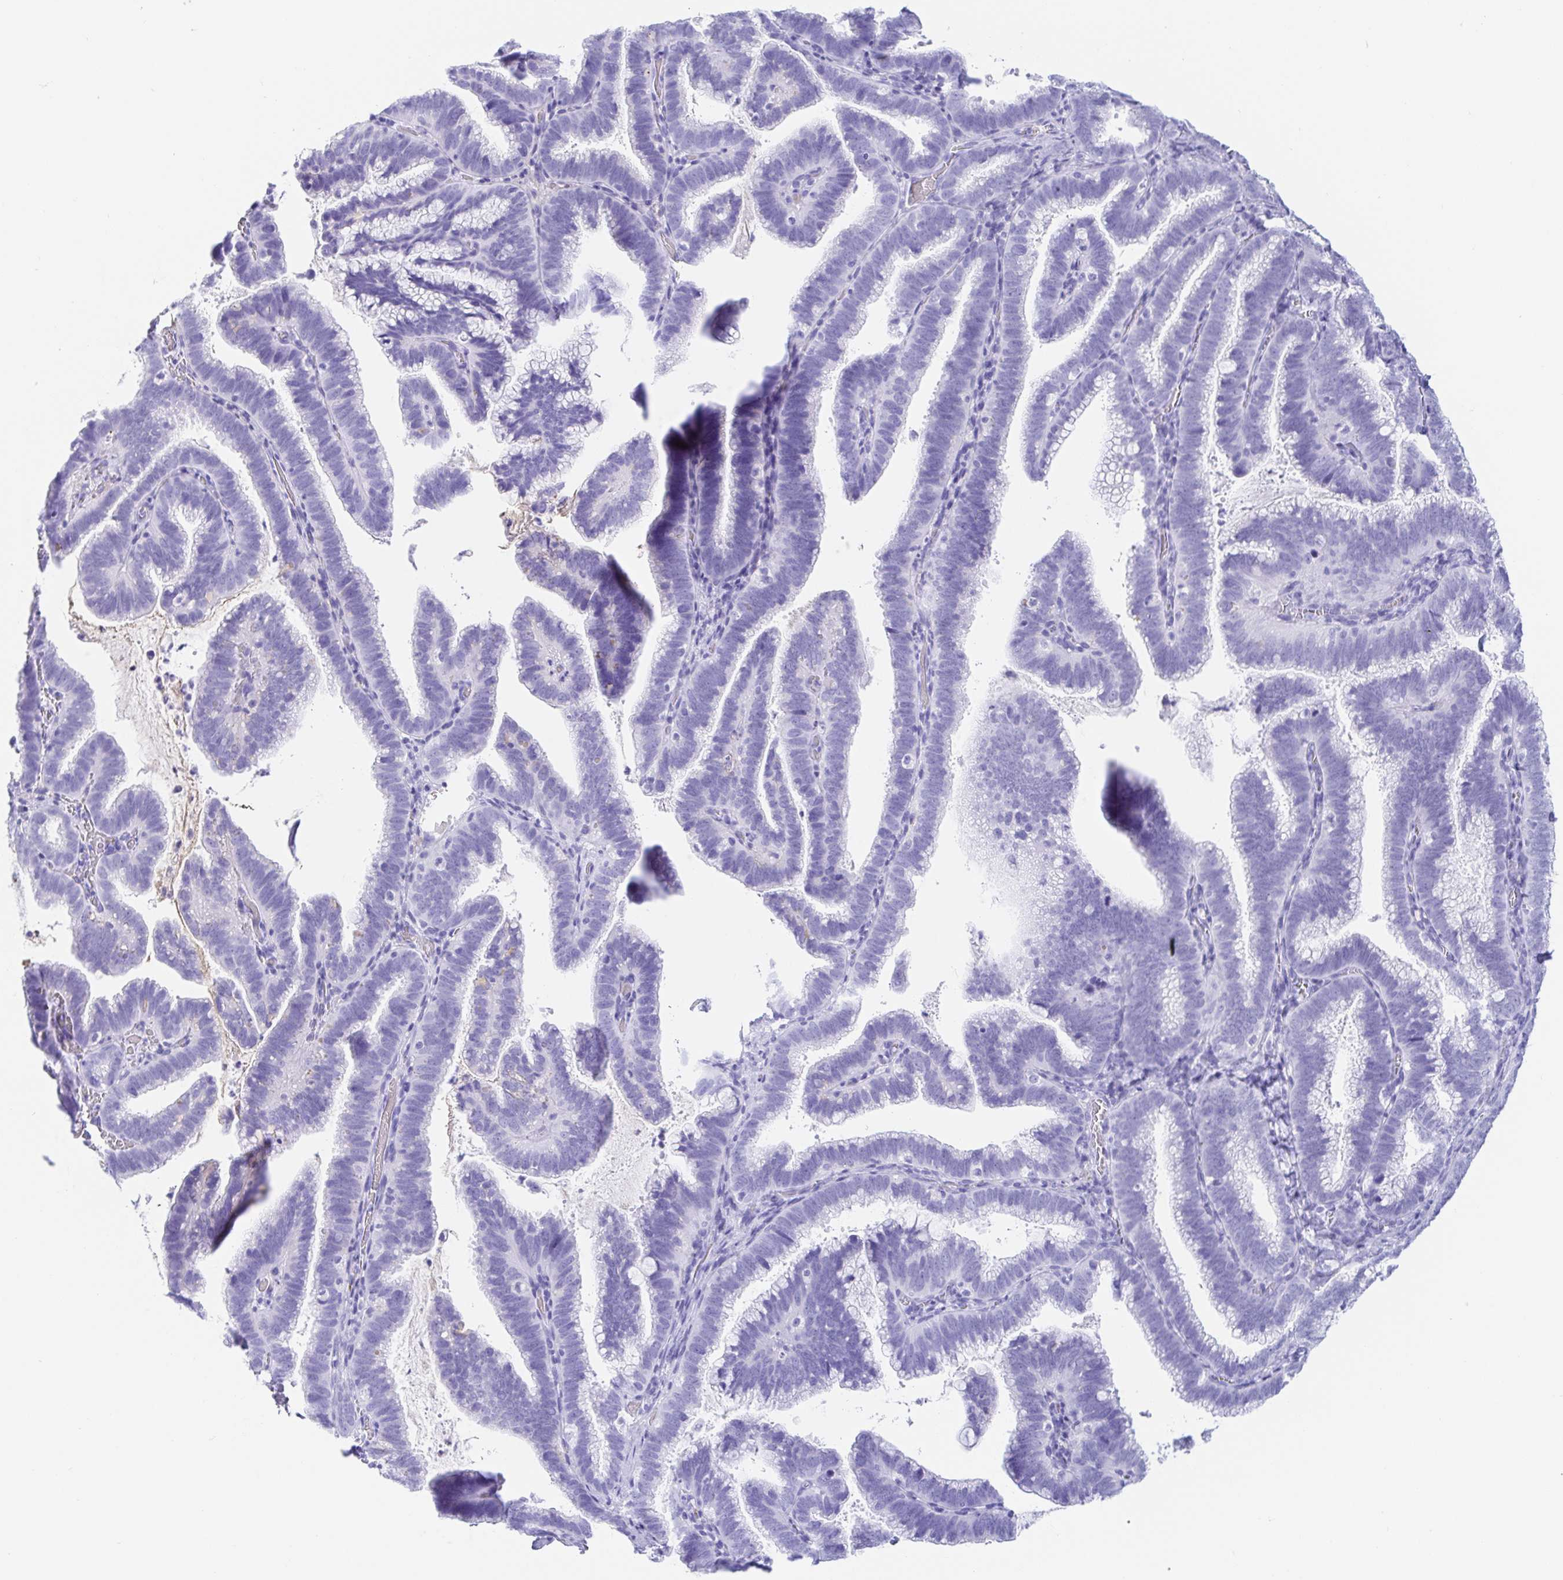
{"staining": {"intensity": "negative", "quantity": "none", "location": "none"}, "tissue": "cervical cancer", "cell_type": "Tumor cells", "image_type": "cancer", "snomed": [{"axis": "morphology", "description": "Adenocarcinoma, NOS"}, {"axis": "topography", "description": "Cervix"}], "caption": "Protein analysis of cervical cancer (adenocarcinoma) displays no significant expression in tumor cells.", "gene": "GKN1", "patient": {"sex": "female", "age": 61}}